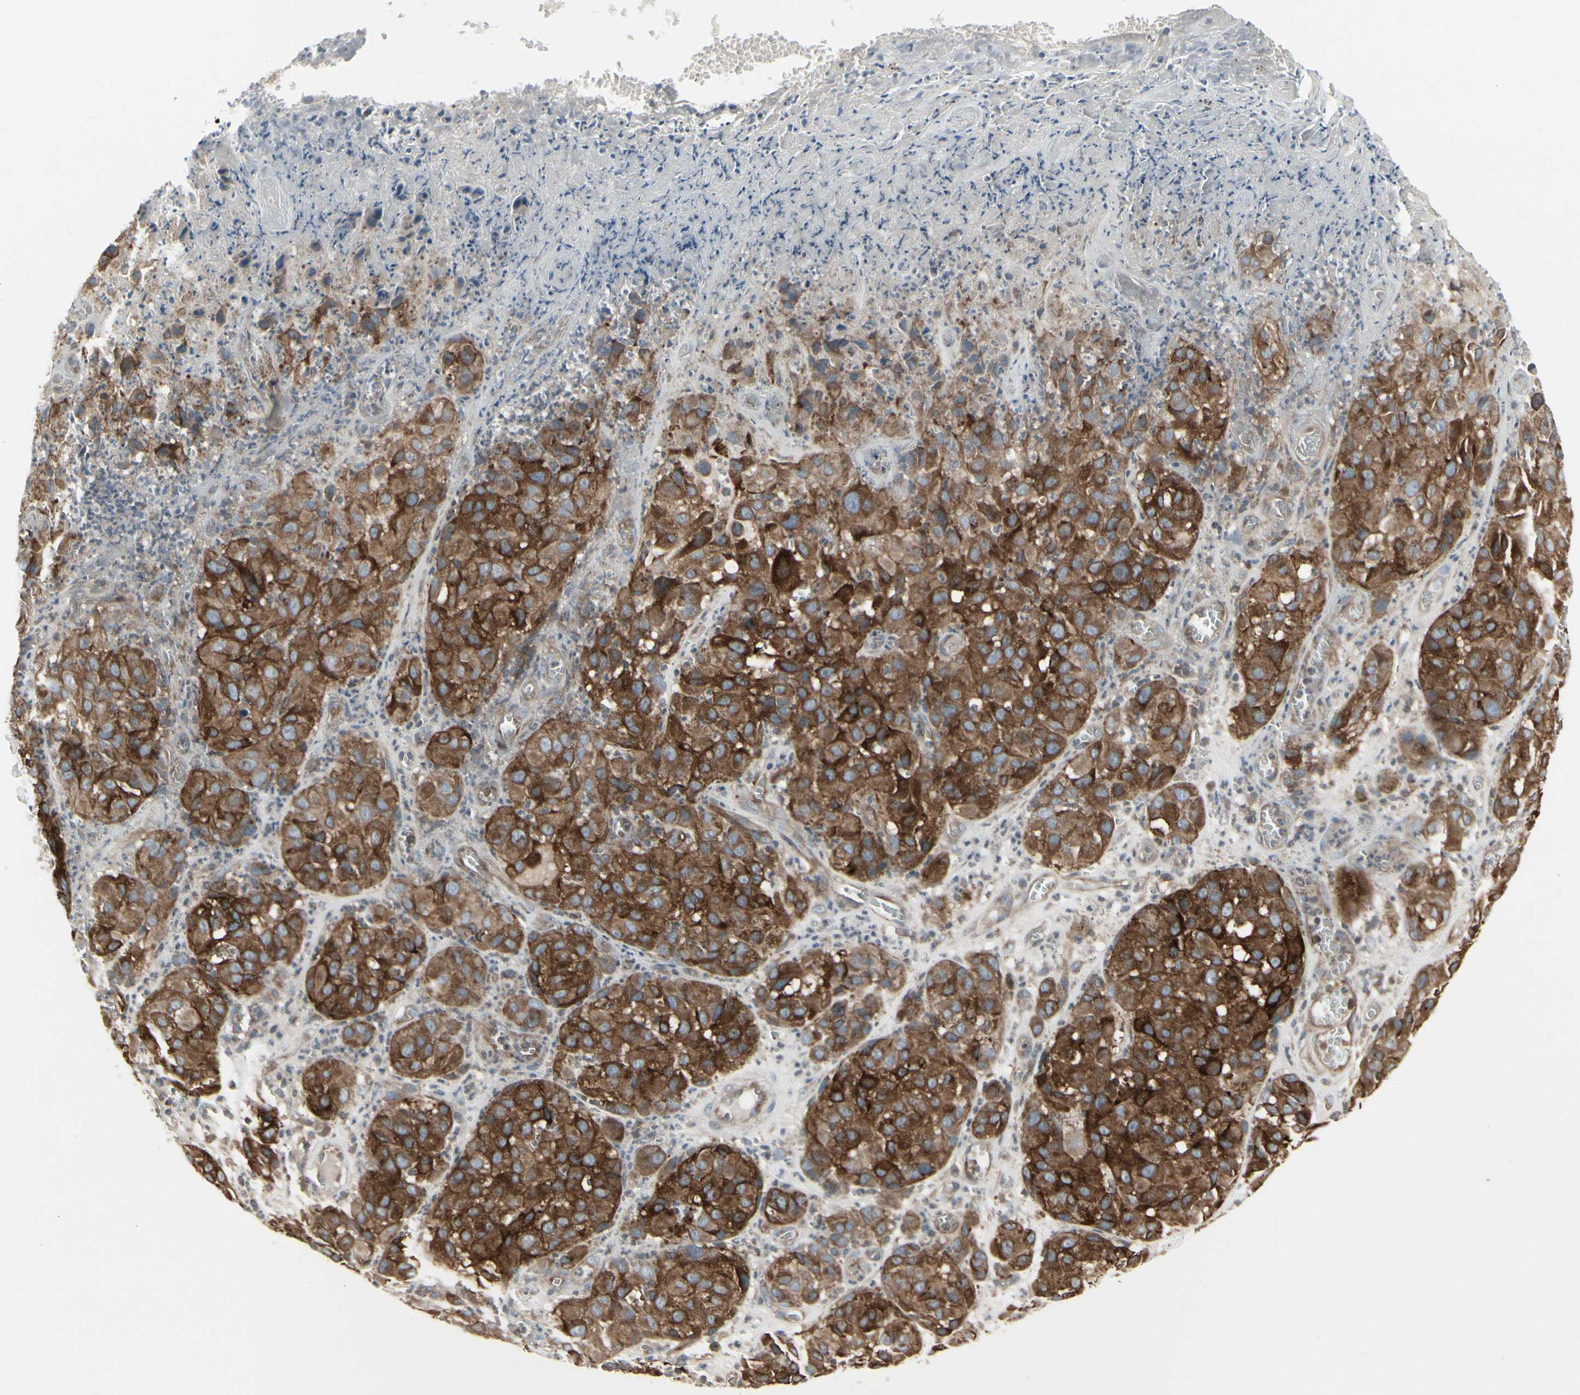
{"staining": {"intensity": "strong", "quantity": ">75%", "location": "cytoplasmic/membranous"}, "tissue": "melanoma", "cell_type": "Tumor cells", "image_type": "cancer", "snomed": [{"axis": "morphology", "description": "Malignant melanoma, NOS"}, {"axis": "topography", "description": "Skin"}], "caption": "Protein staining shows strong cytoplasmic/membranous expression in about >75% of tumor cells in melanoma.", "gene": "EPS15", "patient": {"sex": "female", "age": 21}}